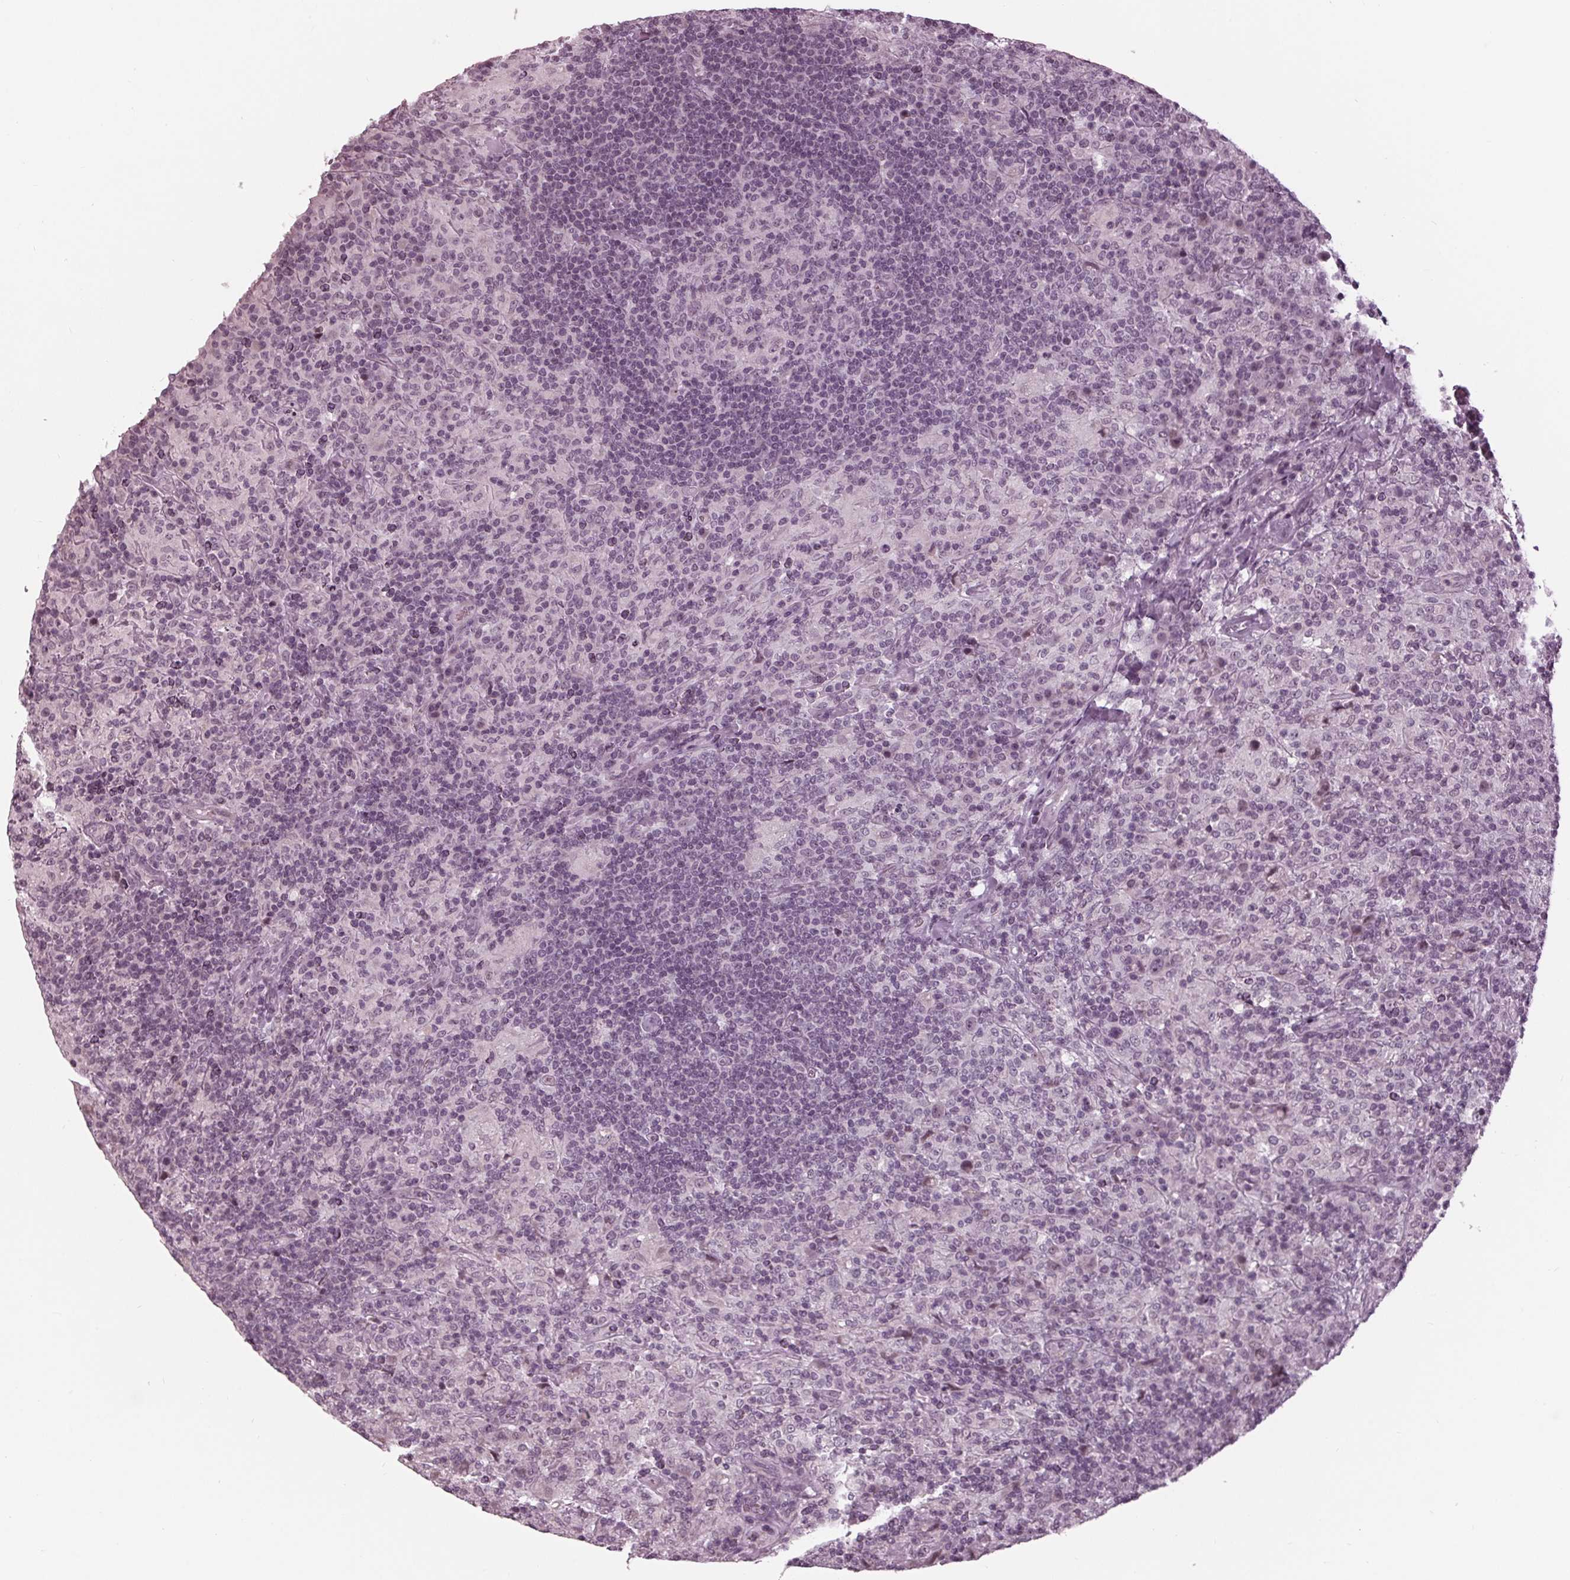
{"staining": {"intensity": "negative", "quantity": "none", "location": "none"}, "tissue": "lymphoma", "cell_type": "Tumor cells", "image_type": "cancer", "snomed": [{"axis": "morphology", "description": "Hodgkin's disease, NOS"}, {"axis": "topography", "description": "Lymph node"}], "caption": "A histopathology image of human lymphoma is negative for staining in tumor cells.", "gene": "ADPRHL1", "patient": {"sex": "male", "age": 70}}